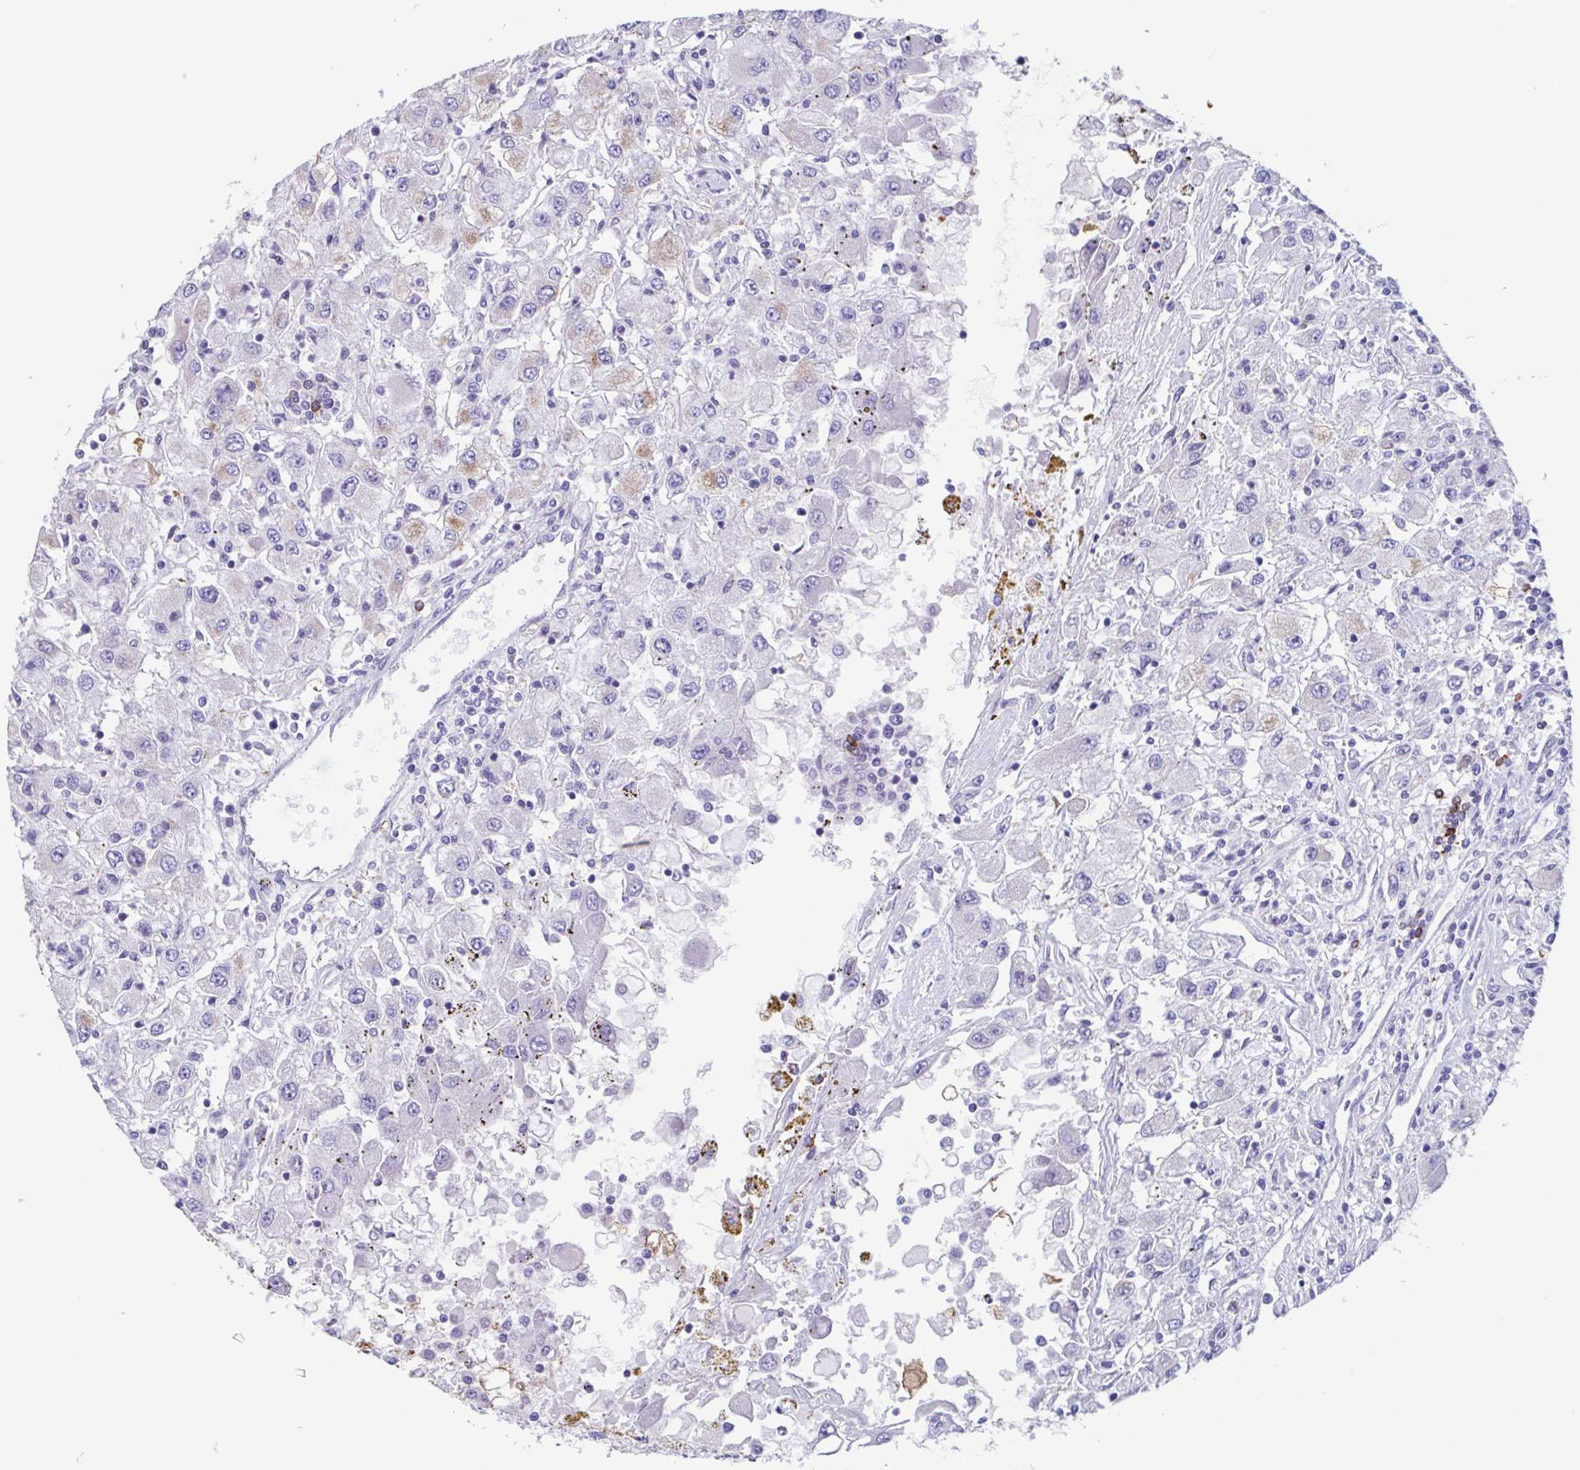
{"staining": {"intensity": "negative", "quantity": "none", "location": "none"}, "tissue": "renal cancer", "cell_type": "Tumor cells", "image_type": "cancer", "snomed": [{"axis": "morphology", "description": "Adenocarcinoma, NOS"}, {"axis": "topography", "description": "Kidney"}], "caption": "This histopathology image is of adenocarcinoma (renal) stained with immunohistochemistry (IHC) to label a protein in brown with the nuclei are counter-stained blue. There is no positivity in tumor cells.", "gene": "TPD52", "patient": {"sex": "female", "age": 67}}